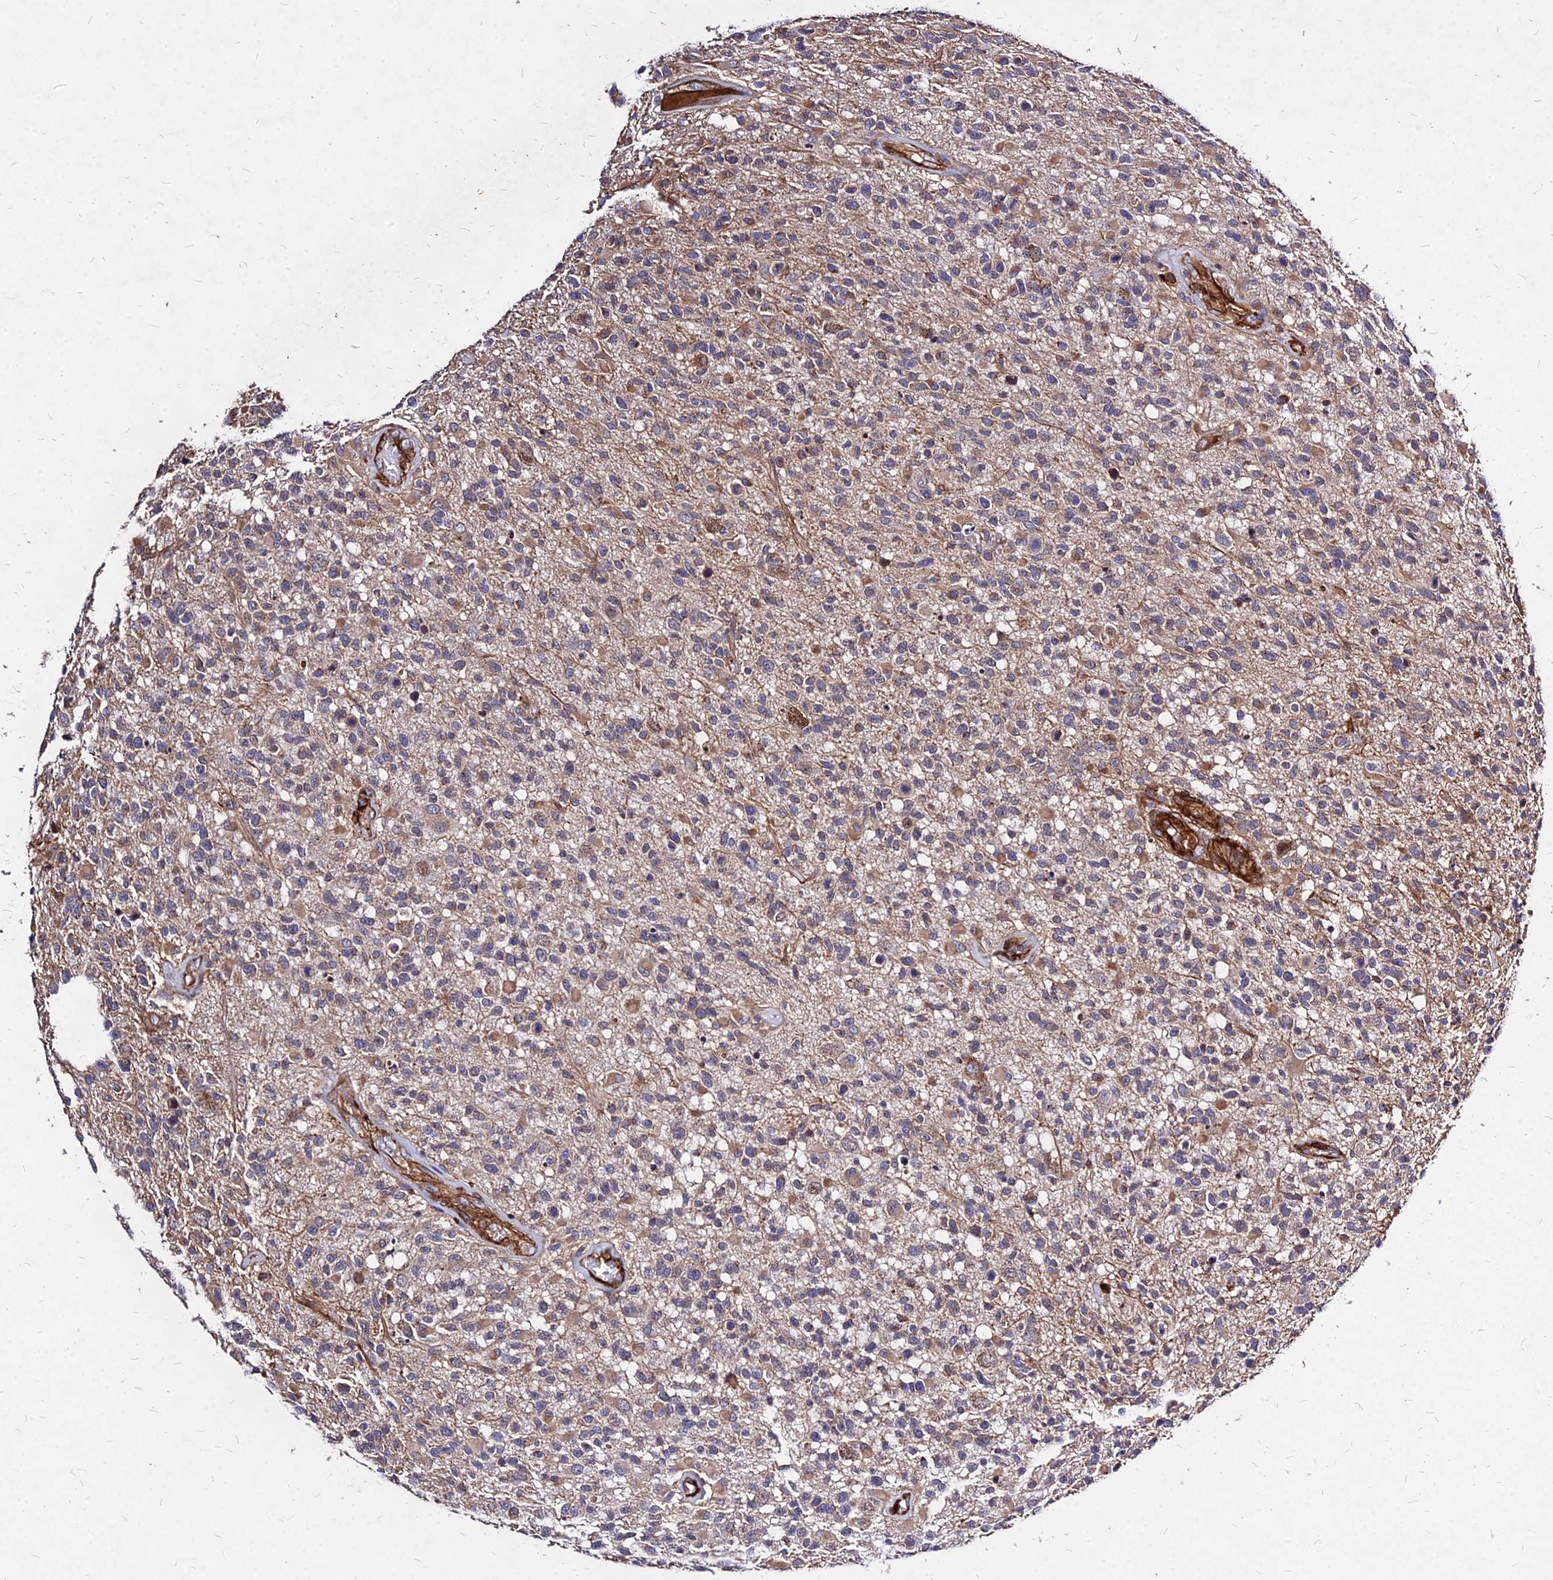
{"staining": {"intensity": "moderate", "quantity": "<25%", "location": "cytoplasmic/membranous"}, "tissue": "glioma", "cell_type": "Tumor cells", "image_type": "cancer", "snomed": [{"axis": "morphology", "description": "Glioma, malignant, High grade"}, {"axis": "morphology", "description": "Glioblastoma, NOS"}, {"axis": "topography", "description": "Brain"}], "caption": "Tumor cells display moderate cytoplasmic/membranous staining in about <25% of cells in glioma.", "gene": "EFCC1", "patient": {"sex": "male", "age": 60}}